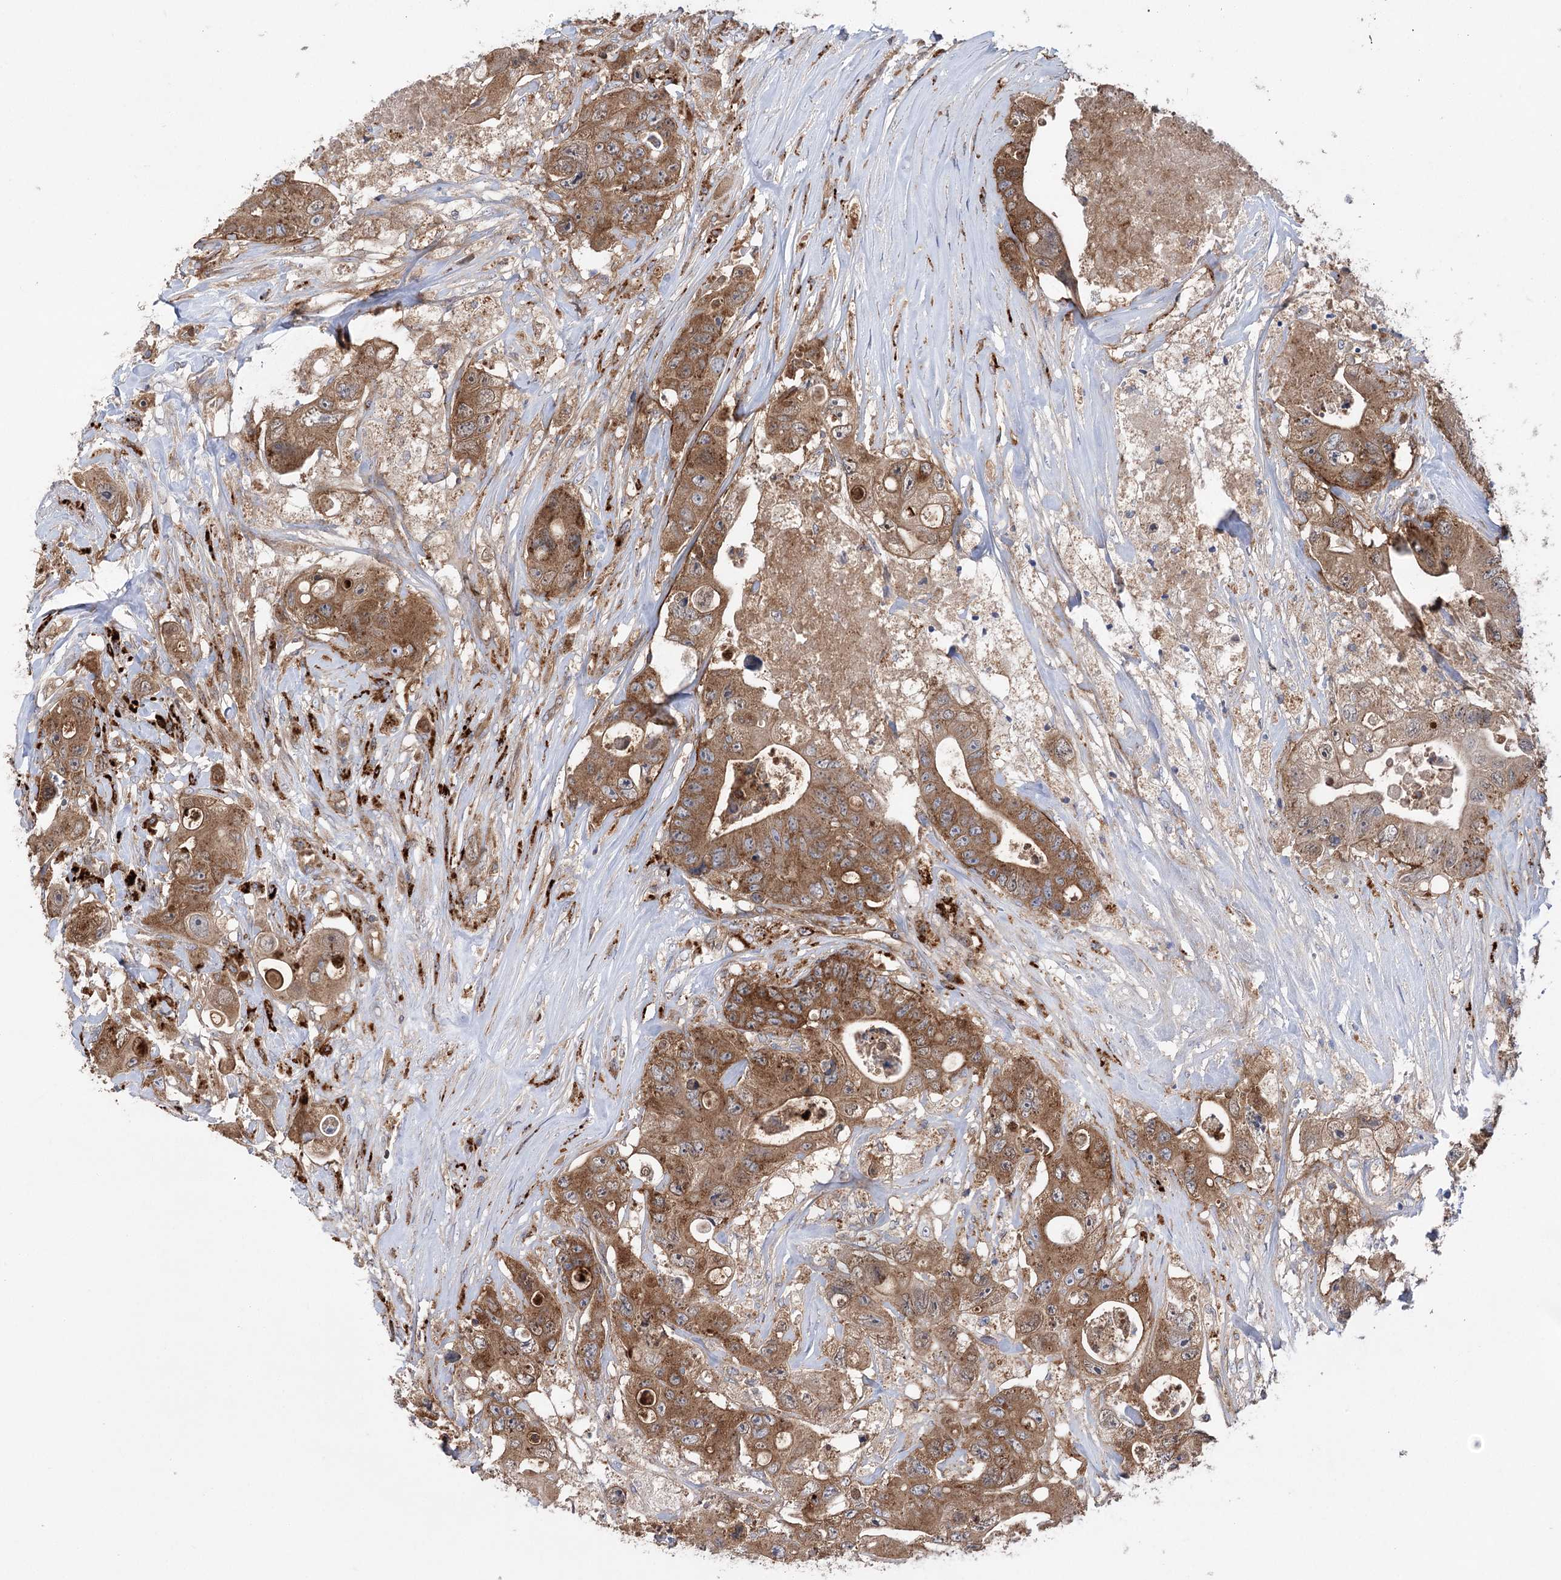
{"staining": {"intensity": "moderate", "quantity": ">75%", "location": "cytoplasmic/membranous"}, "tissue": "colorectal cancer", "cell_type": "Tumor cells", "image_type": "cancer", "snomed": [{"axis": "morphology", "description": "Adenocarcinoma, NOS"}, {"axis": "topography", "description": "Colon"}], "caption": "Protein staining of colorectal adenocarcinoma tissue demonstrates moderate cytoplasmic/membranous positivity in about >75% of tumor cells. The protein is stained brown, and the nuclei are stained in blue (DAB IHC with brightfield microscopy, high magnification).", "gene": "VPS37B", "patient": {"sex": "female", "age": 46}}